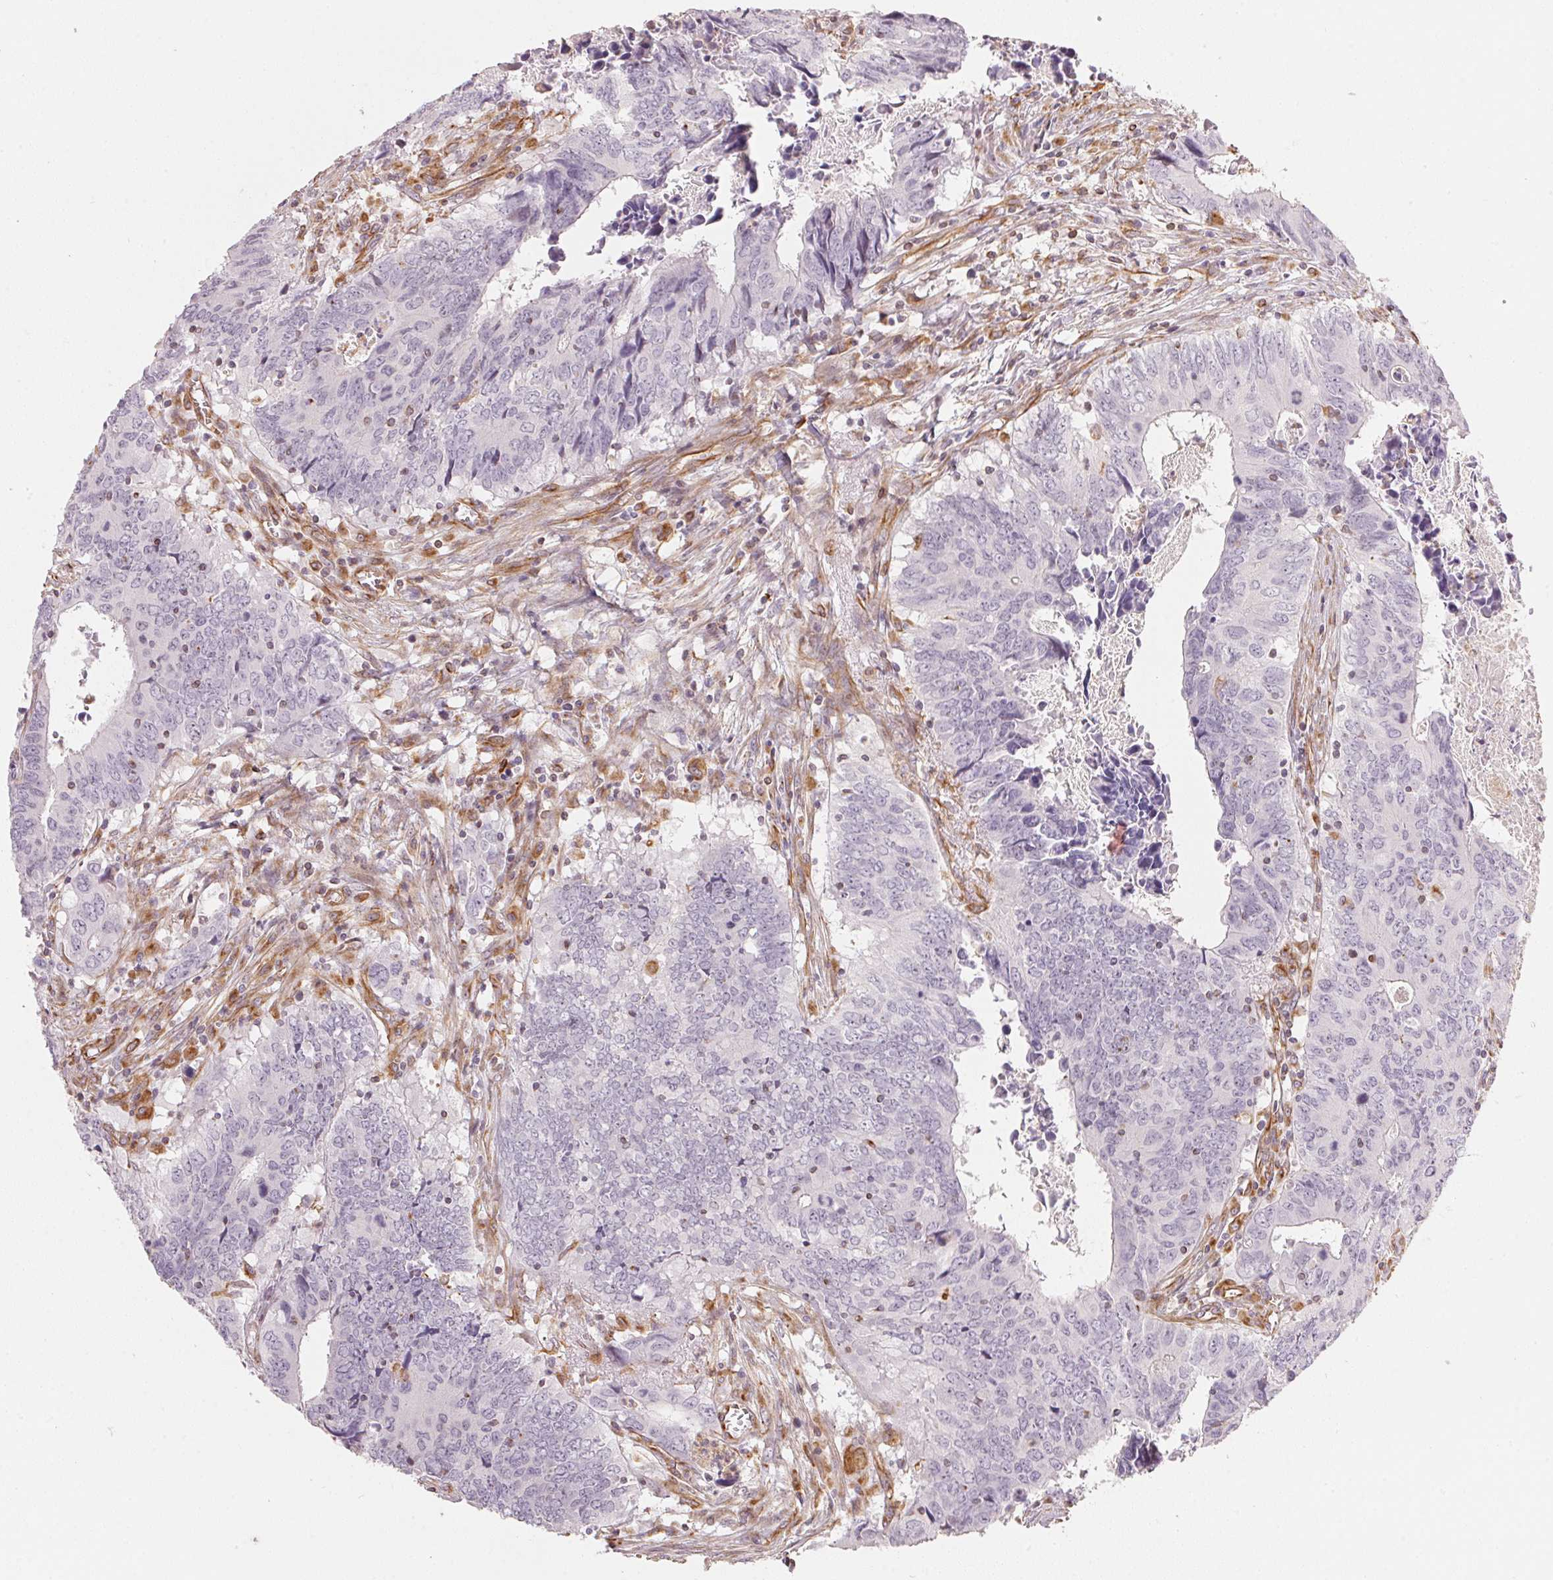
{"staining": {"intensity": "negative", "quantity": "none", "location": "none"}, "tissue": "colorectal cancer", "cell_type": "Tumor cells", "image_type": "cancer", "snomed": [{"axis": "morphology", "description": "Adenocarcinoma, NOS"}, {"axis": "topography", "description": "Colon"}], "caption": "Protein analysis of colorectal adenocarcinoma demonstrates no significant expression in tumor cells.", "gene": "FOXR2", "patient": {"sex": "female", "age": 82}}